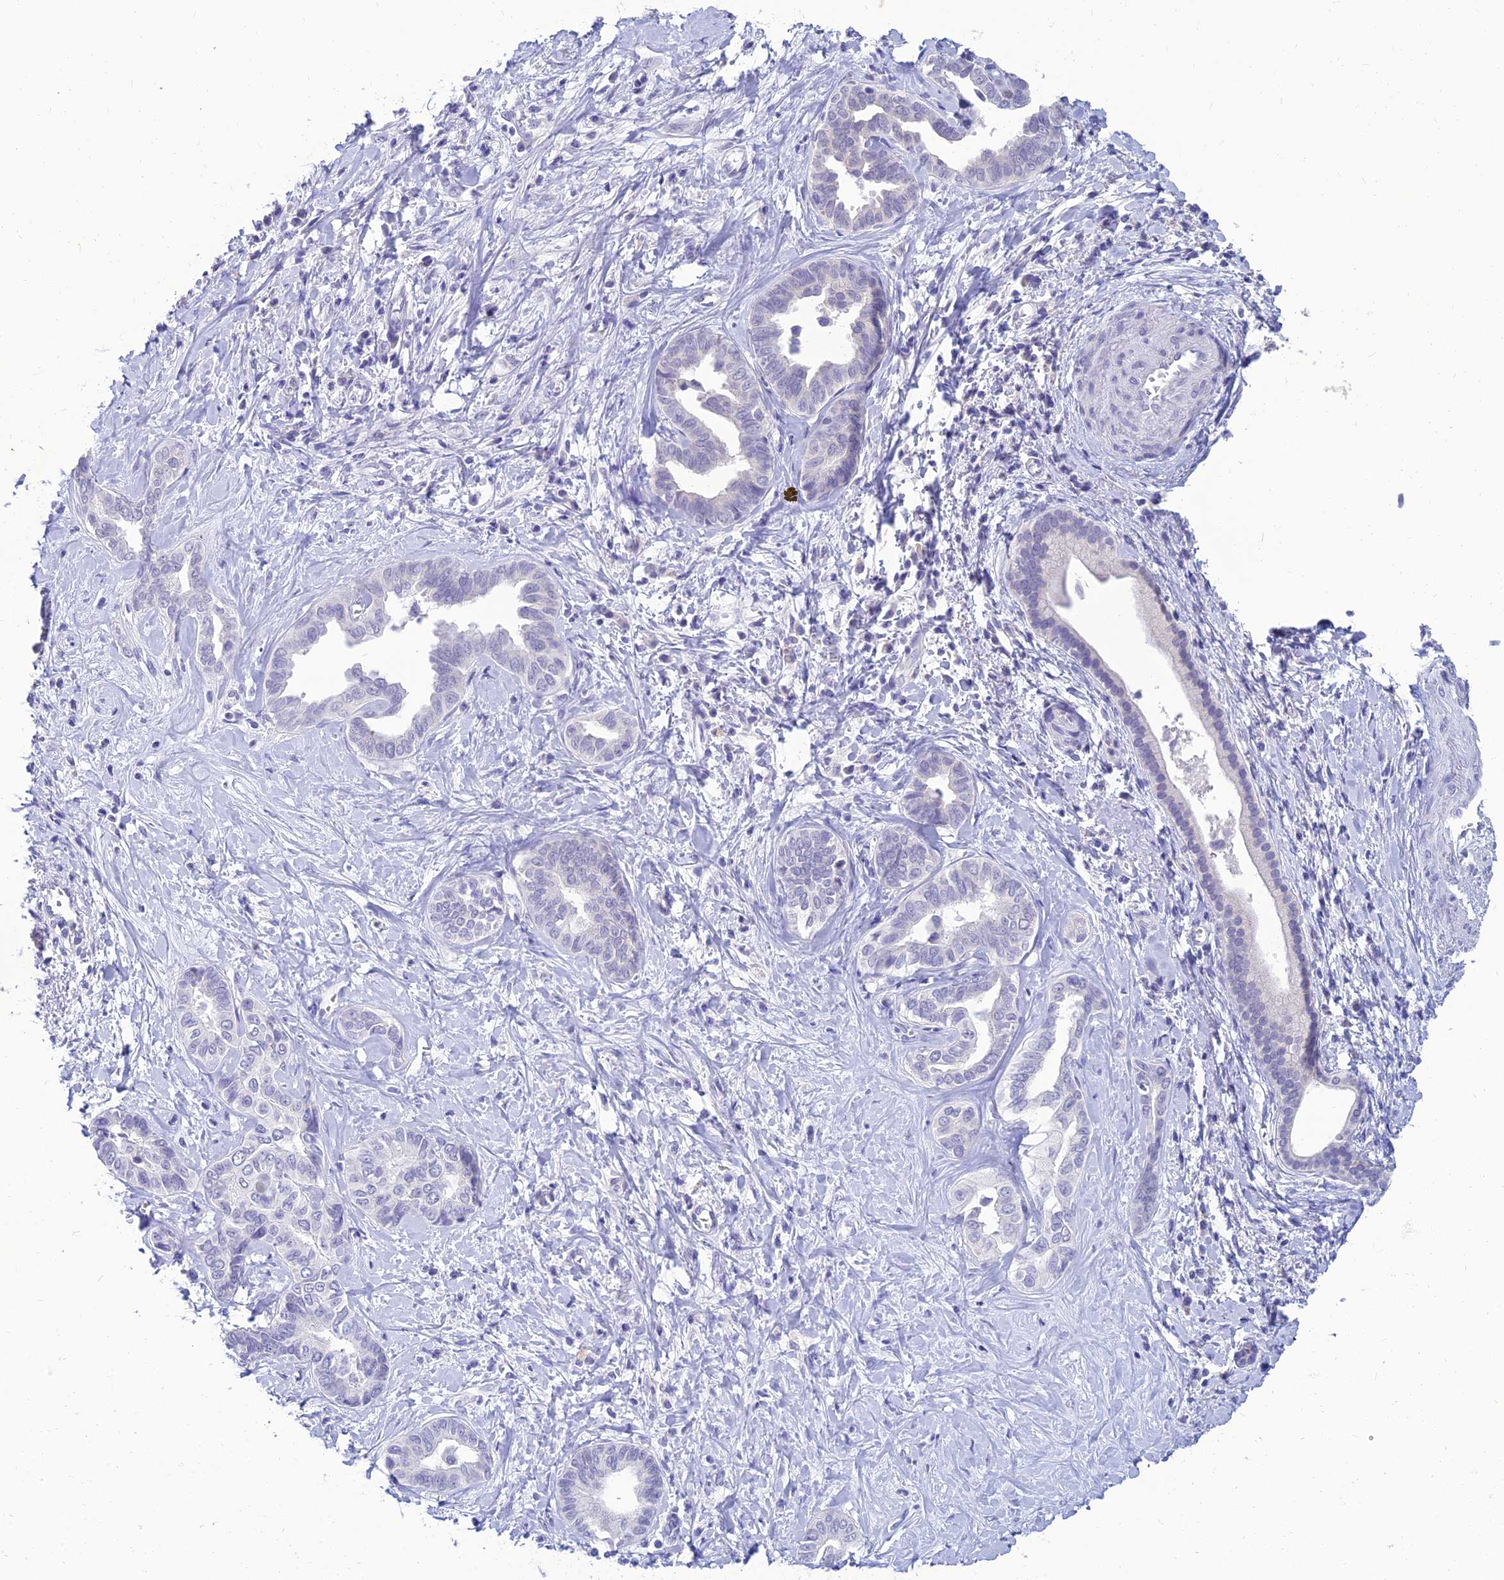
{"staining": {"intensity": "negative", "quantity": "none", "location": "none"}, "tissue": "liver cancer", "cell_type": "Tumor cells", "image_type": "cancer", "snomed": [{"axis": "morphology", "description": "Cholangiocarcinoma"}, {"axis": "topography", "description": "Liver"}], "caption": "The micrograph demonstrates no significant staining in tumor cells of cholangiocarcinoma (liver).", "gene": "NPY", "patient": {"sex": "female", "age": 77}}